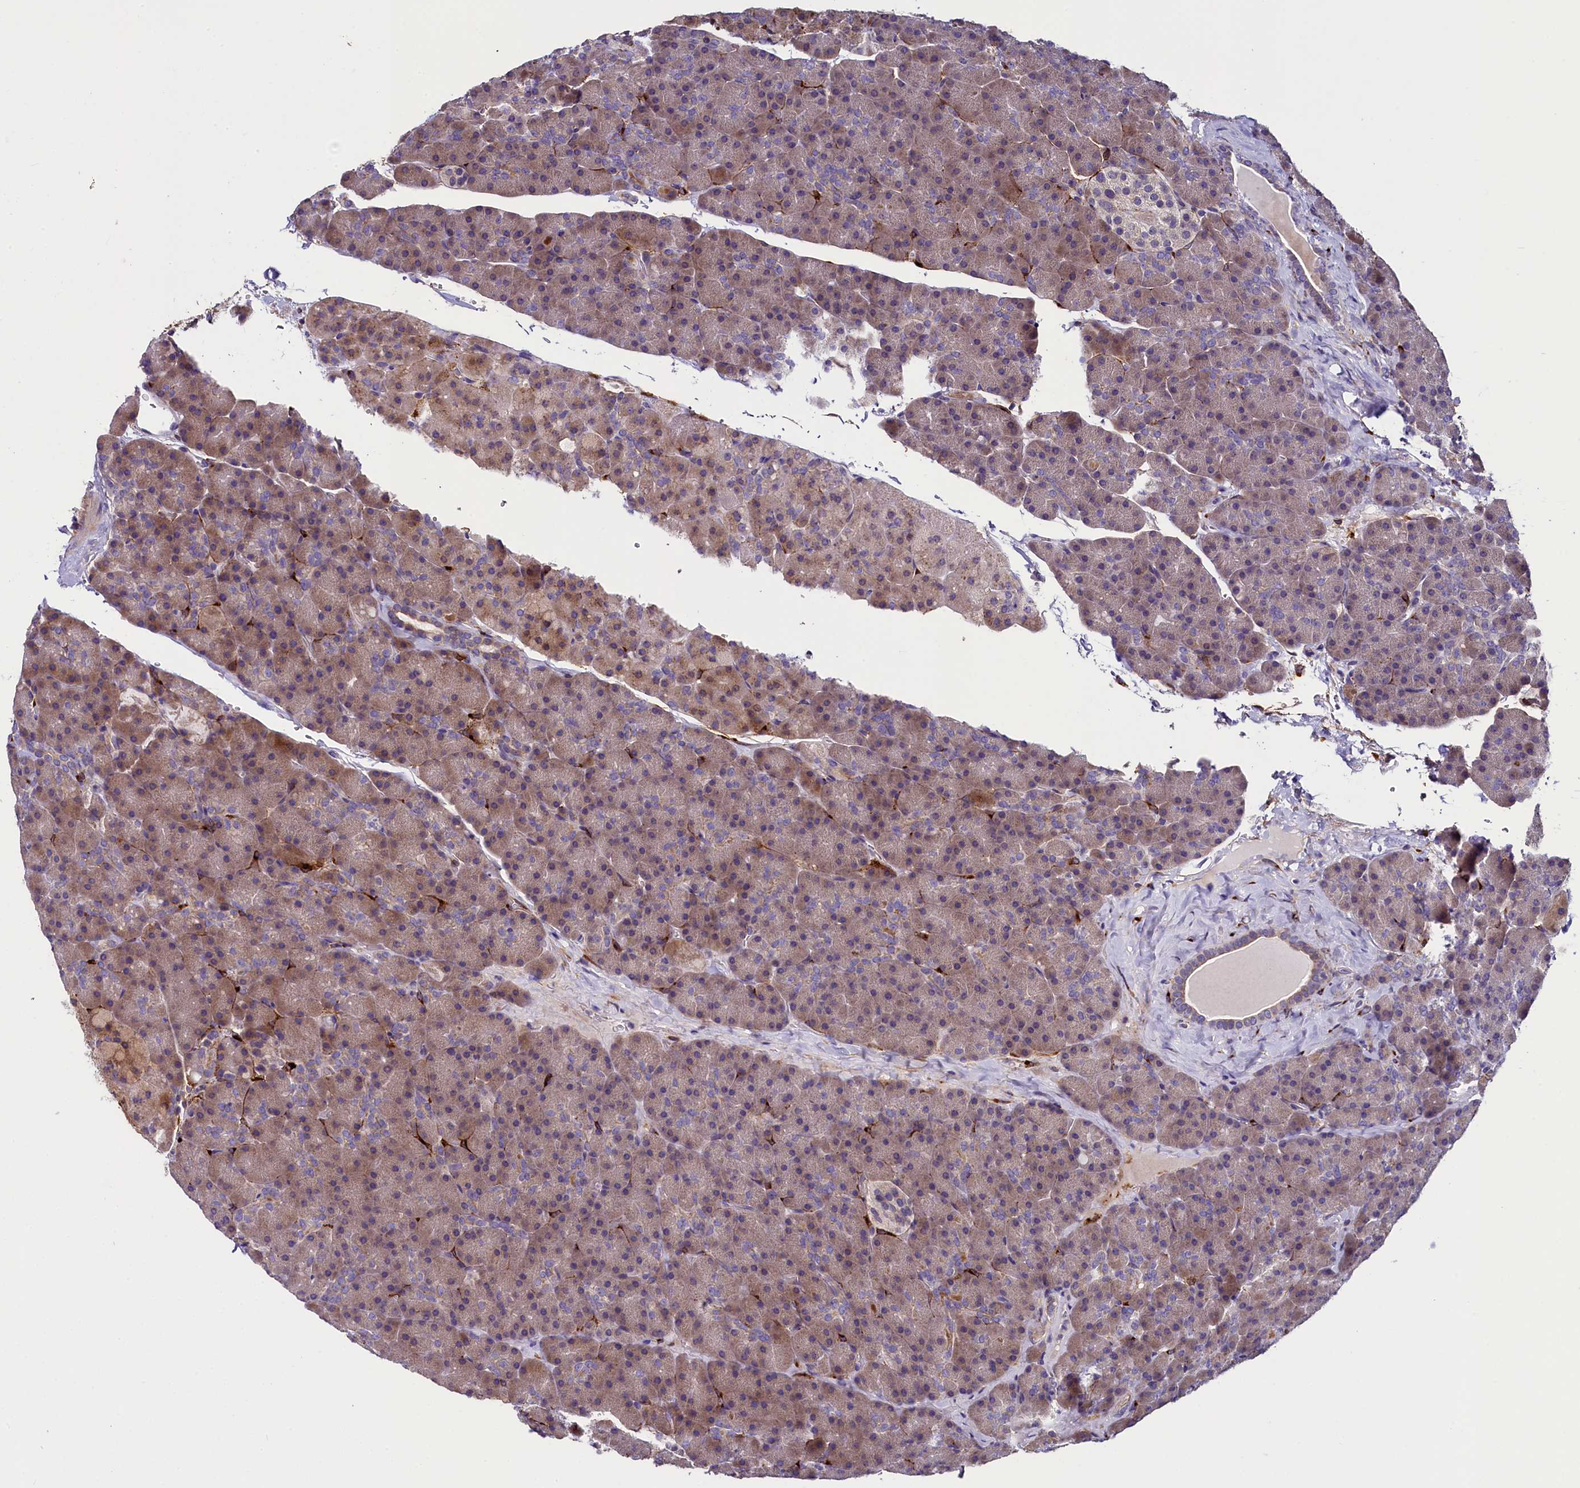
{"staining": {"intensity": "weak", "quantity": "25%-75%", "location": "cytoplasmic/membranous"}, "tissue": "pancreas", "cell_type": "Exocrine glandular cells", "image_type": "normal", "snomed": [{"axis": "morphology", "description": "Normal tissue, NOS"}, {"axis": "topography", "description": "Pancreas"}], "caption": "An immunohistochemistry micrograph of normal tissue is shown. Protein staining in brown shows weak cytoplasmic/membranous positivity in pancreas within exocrine glandular cells. Using DAB (3,3'-diaminobenzidine) (brown) and hematoxylin (blue) stains, captured at high magnification using brightfield microscopy.", "gene": "MRC2", "patient": {"sex": "male", "age": 36}}